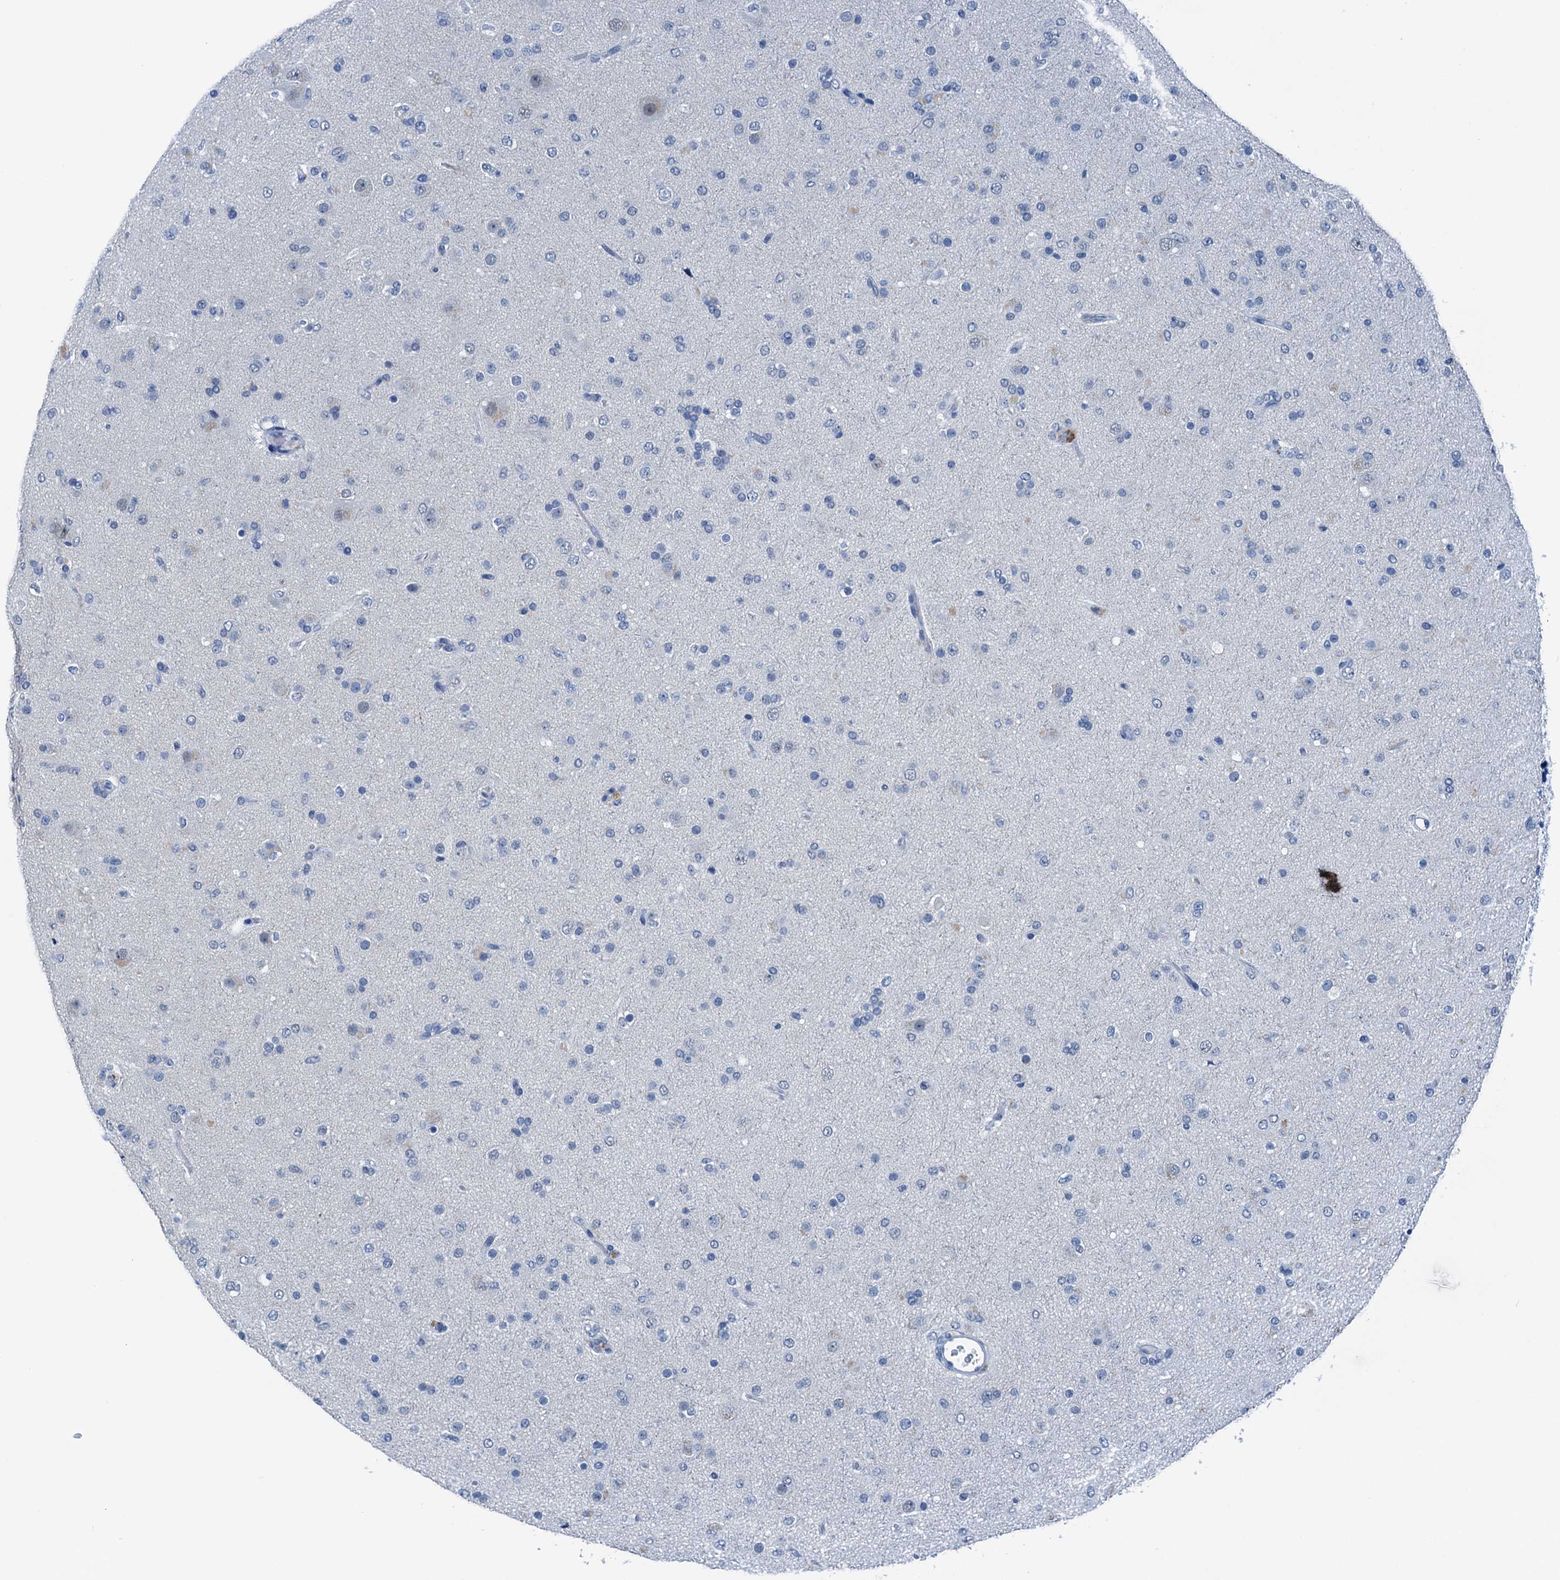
{"staining": {"intensity": "negative", "quantity": "none", "location": "none"}, "tissue": "glioma", "cell_type": "Tumor cells", "image_type": "cancer", "snomed": [{"axis": "morphology", "description": "Glioma, malignant, Low grade"}, {"axis": "topography", "description": "Brain"}], "caption": "A histopathology image of malignant low-grade glioma stained for a protein exhibits no brown staining in tumor cells.", "gene": "CBLN3", "patient": {"sex": "male", "age": 65}}